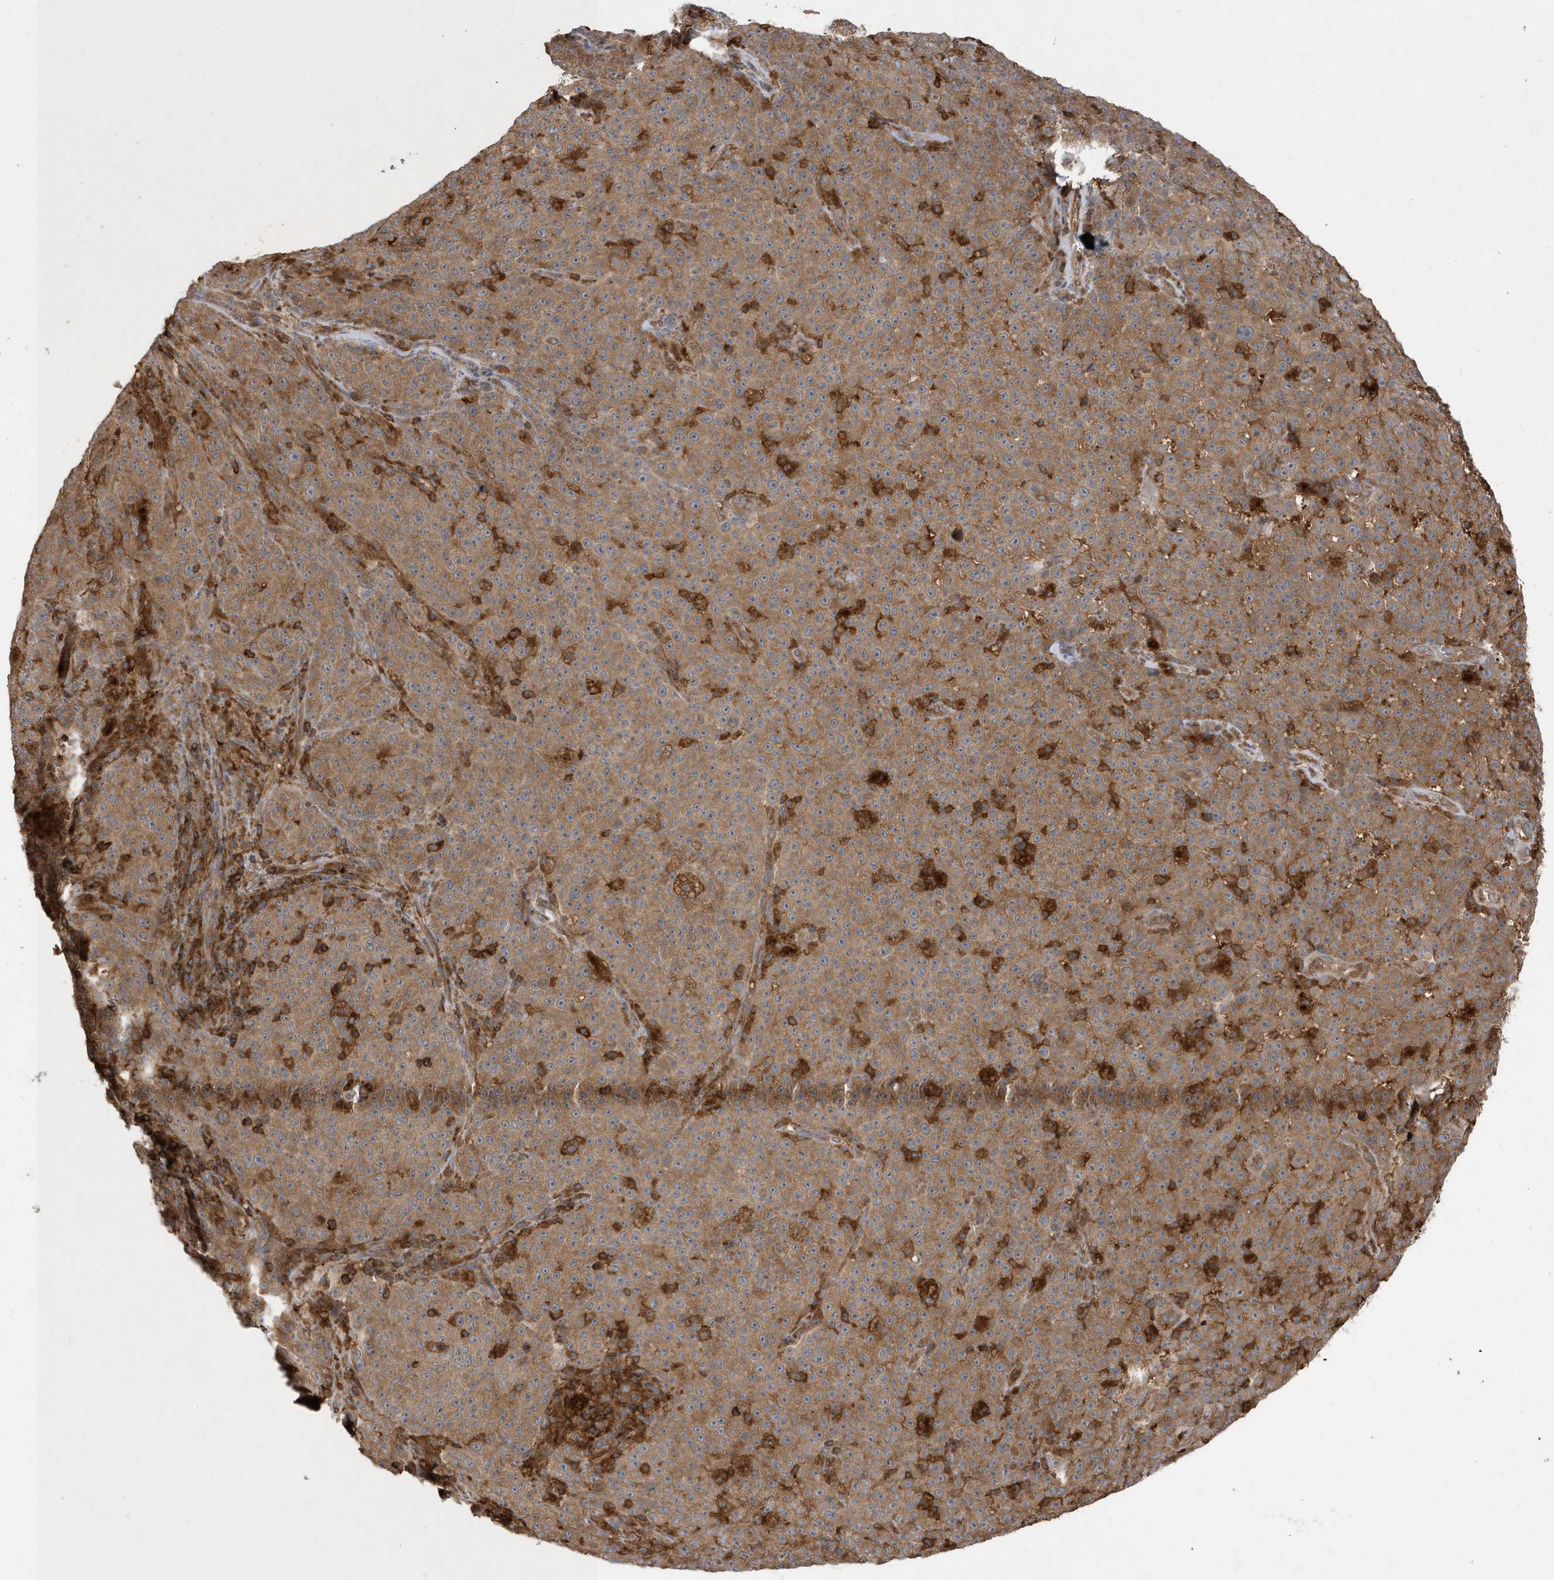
{"staining": {"intensity": "moderate", "quantity": ">75%", "location": "cytoplasmic/membranous"}, "tissue": "melanoma", "cell_type": "Tumor cells", "image_type": "cancer", "snomed": [{"axis": "morphology", "description": "Malignant melanoma, NOS"}, {"axis": "topography", "description": "Skin"}], "caption": "Protein expression analysis of melanoma demonstrates moderate cytoplasmic/membranous expression in about >75% of tumor cells.", "gene": "LAPTM4A", "patient": {"sex": "female", "age": 82}}